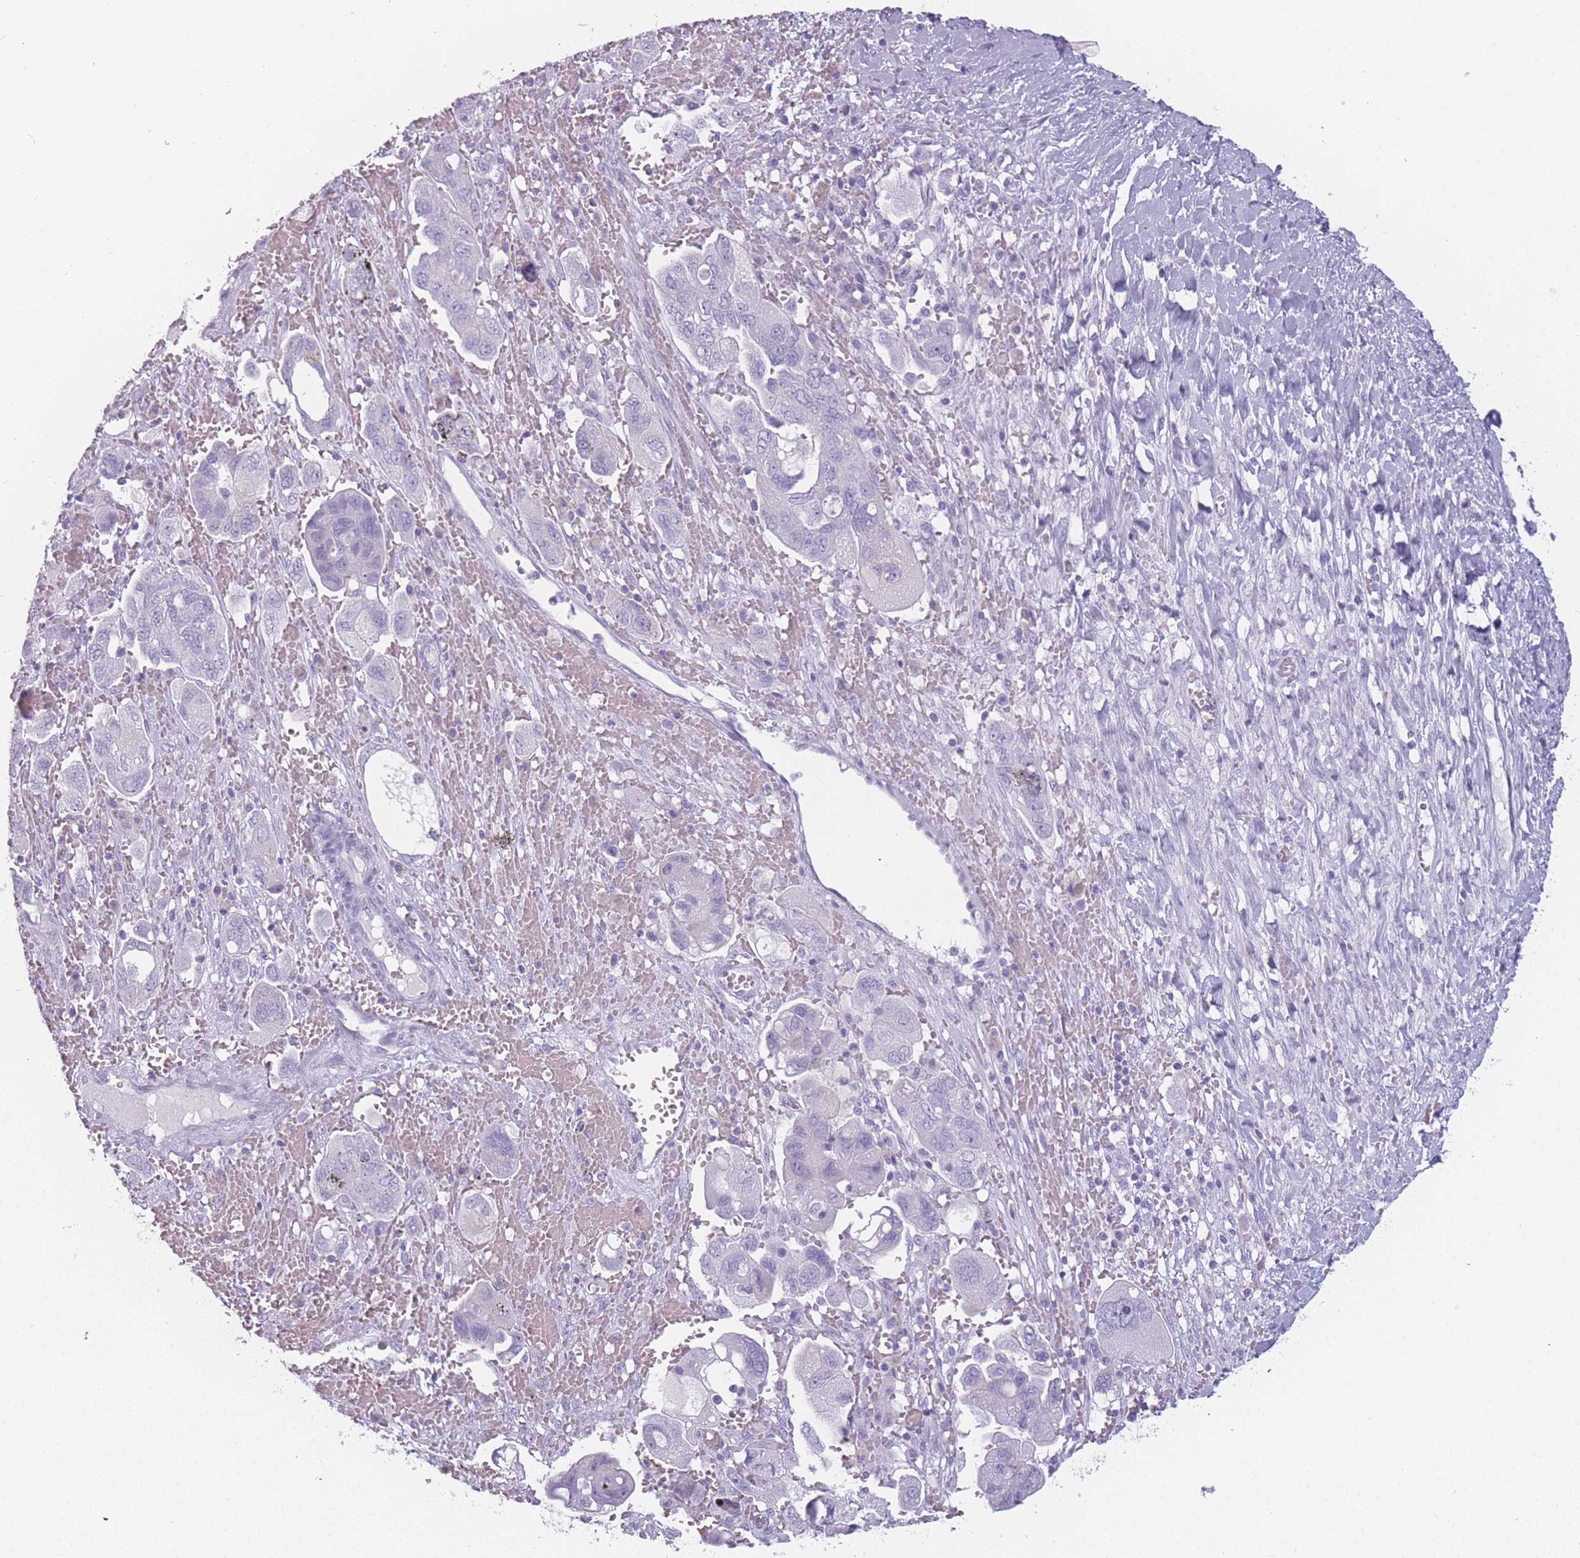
{"staining": {"intensity": "negative", "quantity": "none", "location": "none"}, "tissue": "ovarian cancer", "cell_type": "Tumor cells", "image_type": "cancer", "snomed": [{"axis": "morphology", "description": "Carcinoma, NOS"}, {"axis": "morphology", "description": "Cystadenocarcinoma, serous, NOS"}, {"axis": "topography", "description": "Ovary"}], "caption": "Histopathology image shows no protein positivity in tumor cells of ovarian cancer (carcinoma) tissue. (Immunohistochemistry, brightfield microscopy, high magnification).", "gene": "PPFIA3", "patient": {"sex": "female", "age": 69}}